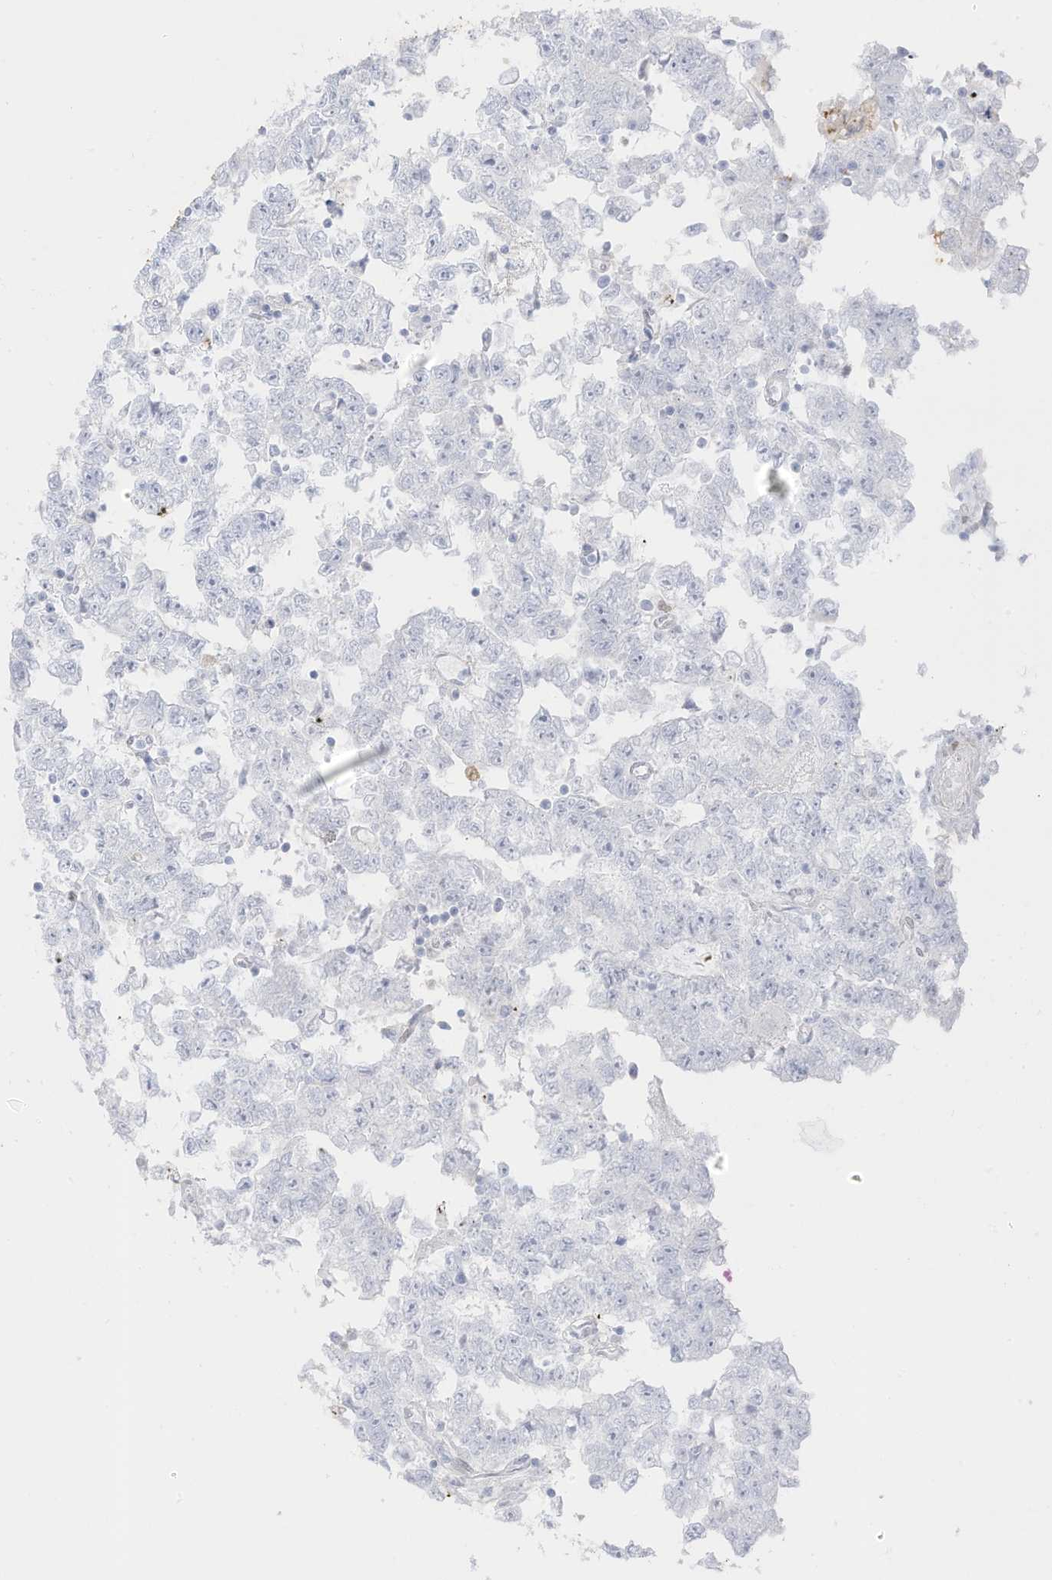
{"staining": {"intensity": "negative", "quantity": "none", "location": "none"}, "tissue": "testis cancer", "cell_type": "Tumor cells", "image_type": "cancer", "snomed": [{"axis": "morphology", "description": "Carcinoma, Embryonal, NOS"}, {"axis": "topography", "description": "Testis"}], "caption": "IHC histopathology image of human testis cancer (embryonal carcinoma) stained for a protein (brown), which reveals no positivity in tumor cells. (DAB immunohistochemistry (IHC) visualized using brightfield microscopy, high magnification).", "gene": "HSD17B13", "patient": {"sex": "male", "age": 25}}